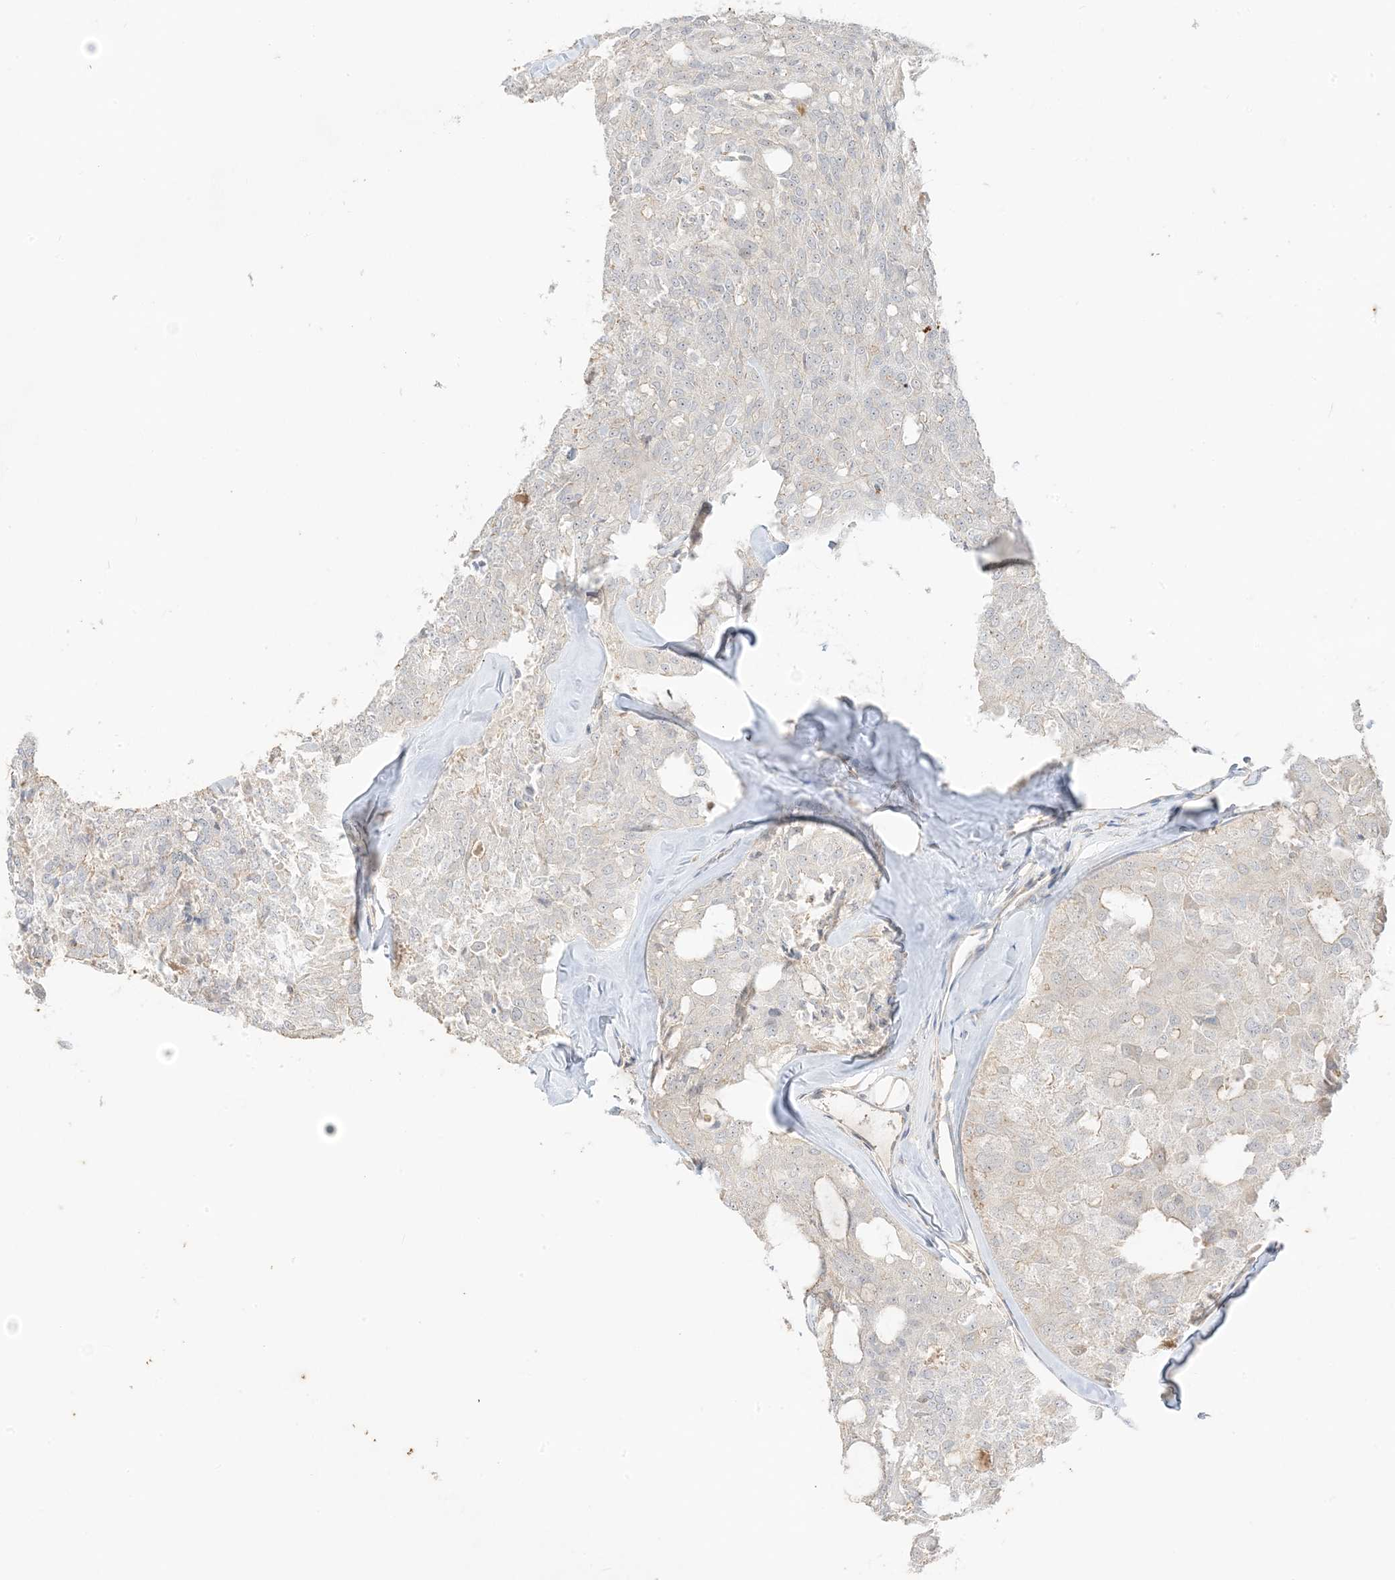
{"staining": {"intensity": "negative", "quantity": "none", "location": "none"}, "tissue": "thyroid cancer", "cell_type": "Tumor cells", "image_type": "cancer", "snomed": [{"axis": "morphology", "description": "Follicular adenoma carcinoma, NOS"}, {"axis": "topography", "description": "Thyroid gland"}], "caption": "This is a histopathology image of immunohistochemistry (IHC) staining of thyroid follicular adenoma carcinoma, which shows no expression in tumor cells. The staining was performed using DAB to visualize the protein expression in brown, while the nuclei were stained in blue with hematoxylin (Magnification: 20x).", "gene": "ETAA1", "patient": {"sex": "male", "age": 75}}